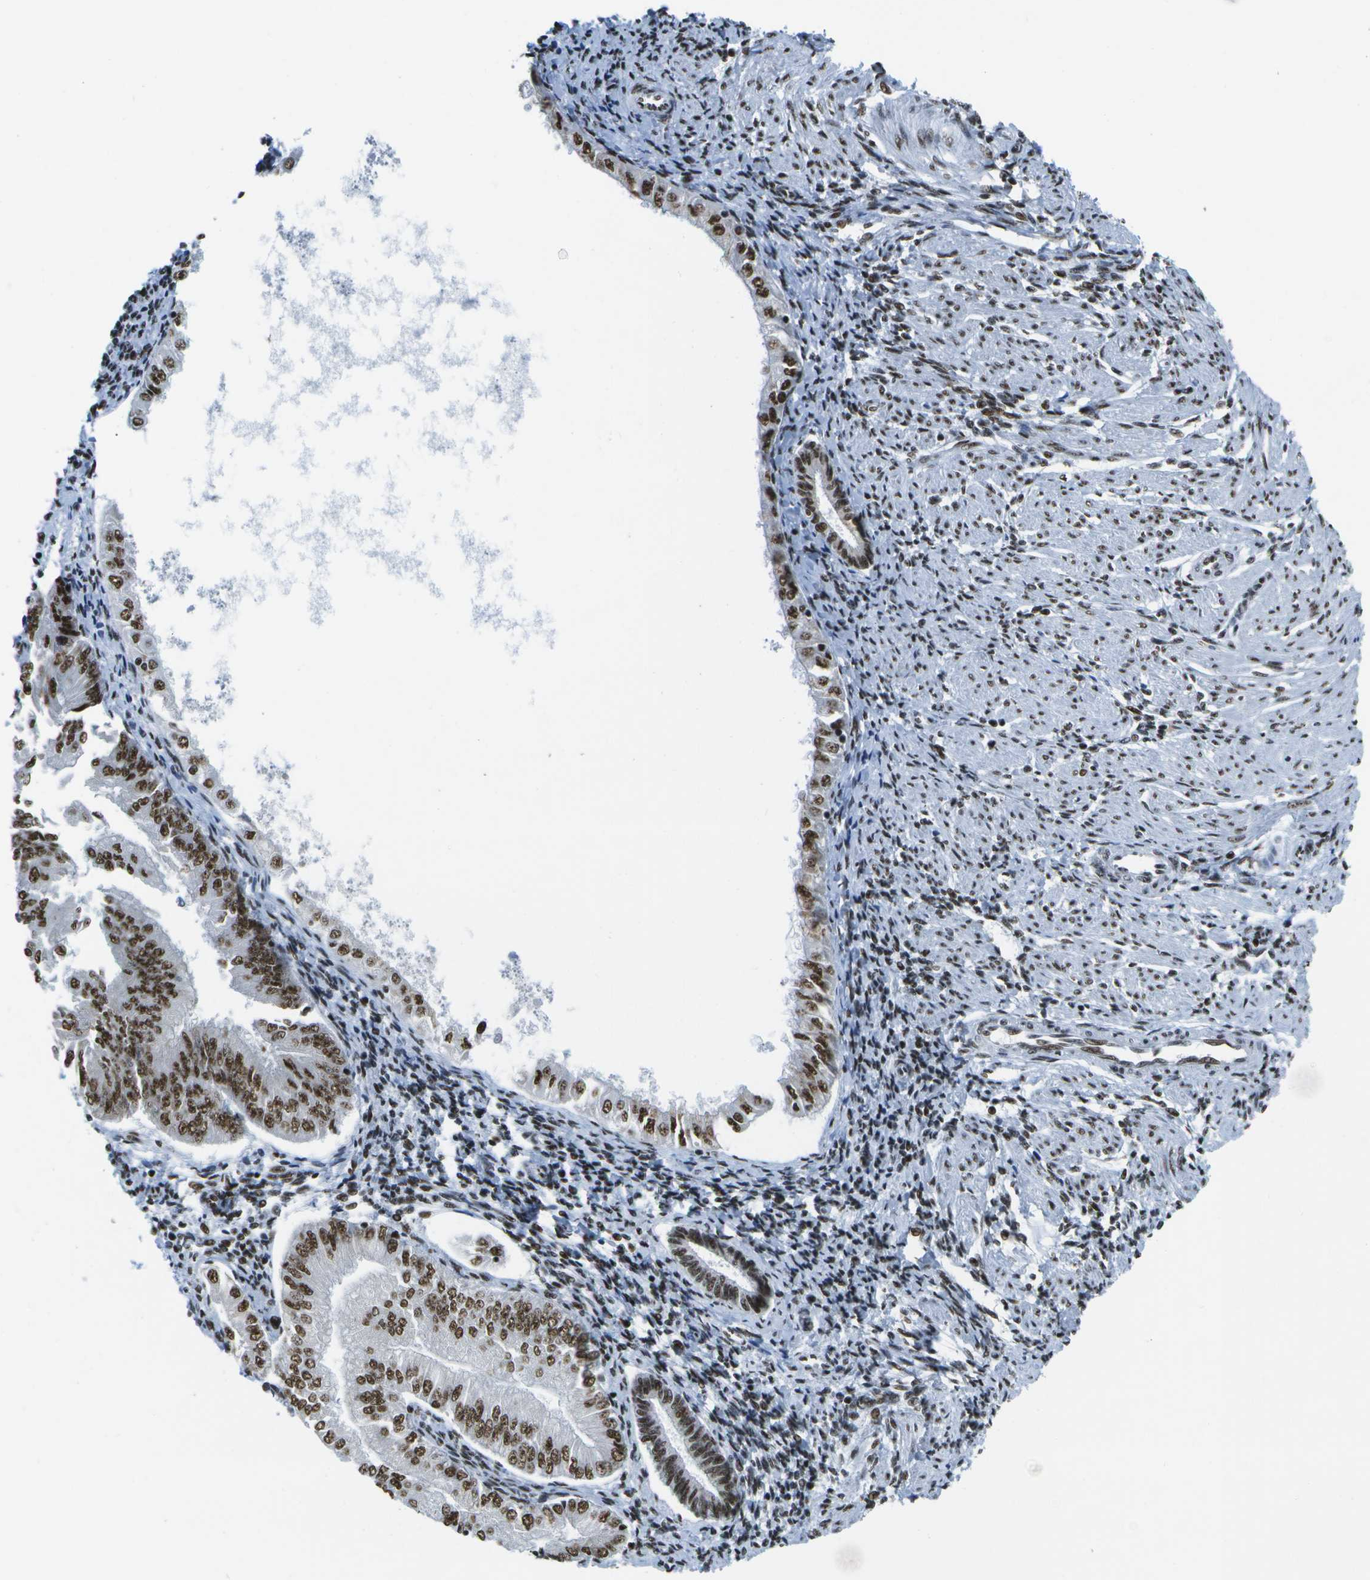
{"staining": {"intensity": "strong", "quantity": ">75%", "location": "nuclear"}, "tissue": "endometrial cancer", "cell_type": "Tumor cells", "image_type": "cancer", "snomed": [{"axis": "morphology", "description": "Adenocarcinoma, NOS"}, {"axis": "topography", "description": "Endometrium"}], "caption": "Human endometrial cancer stained with a brown dye reveals strong nuclear positive staining in approximately >75% of tumor cells.", "gene": "NSRP1", "patient": {"sex": "female", "age": 53}}